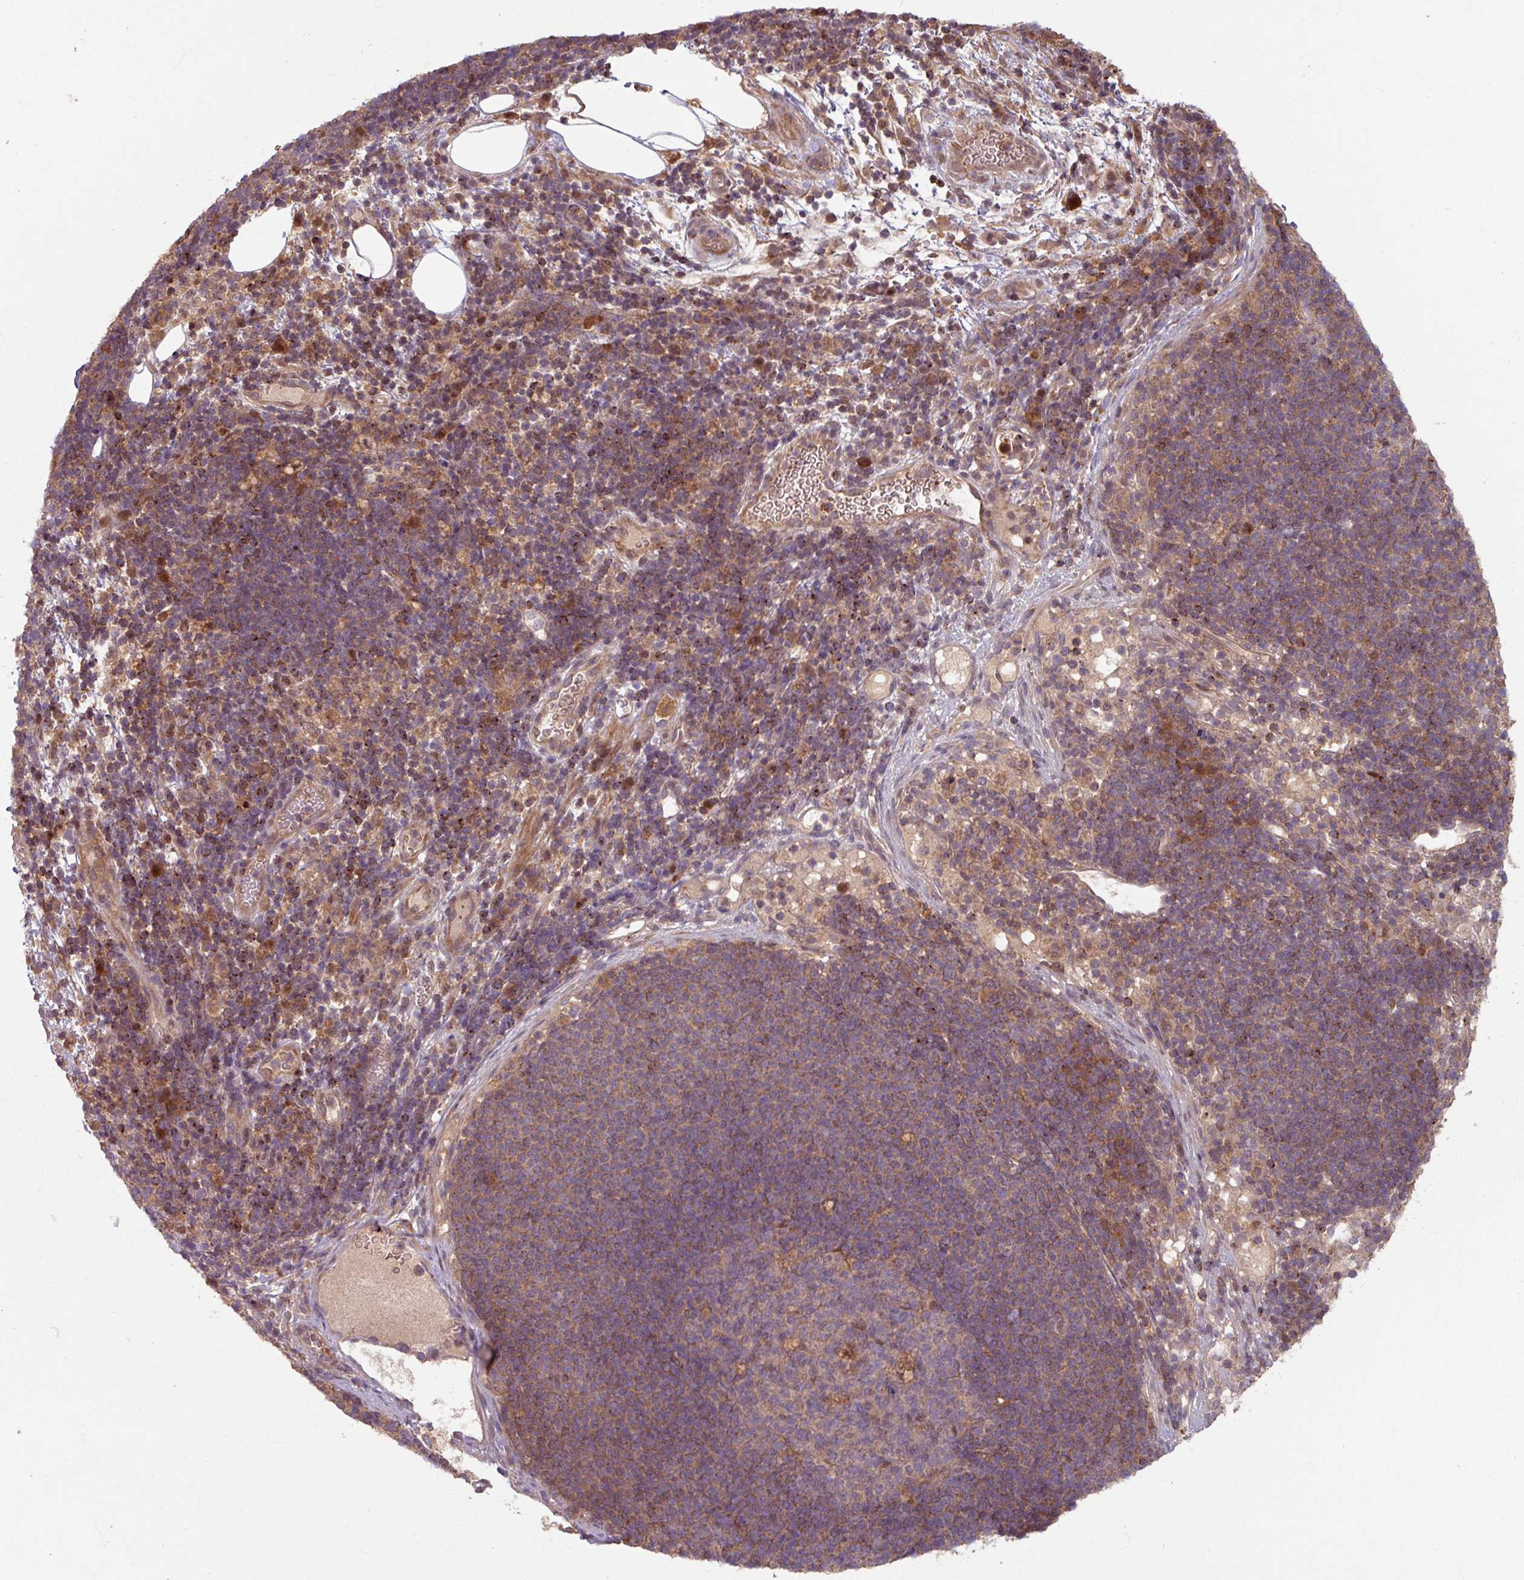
{"staining": {"intensity": "moderate", "quantity": ">75%", "location": "cytoplasmic/membranous"}, "tissue": "pancreatic cancer", "cell_type": "Tumor cells", "image_type": "cancer", "snomed": [{"axis": "morphology", "description": "Adenocarcinoma, NOS"}, {"axis": "topography", "description": "Pancreas"}], "caption": "Immunohistochemical staining of human pancreatic cancer (adenocarcinoma) displays moderate cytoplasmic/membranous protein staining in approximately >75% of tumor cells.", "gene": "OR6B1", "patient": {"sex": "female", "age": 63}}